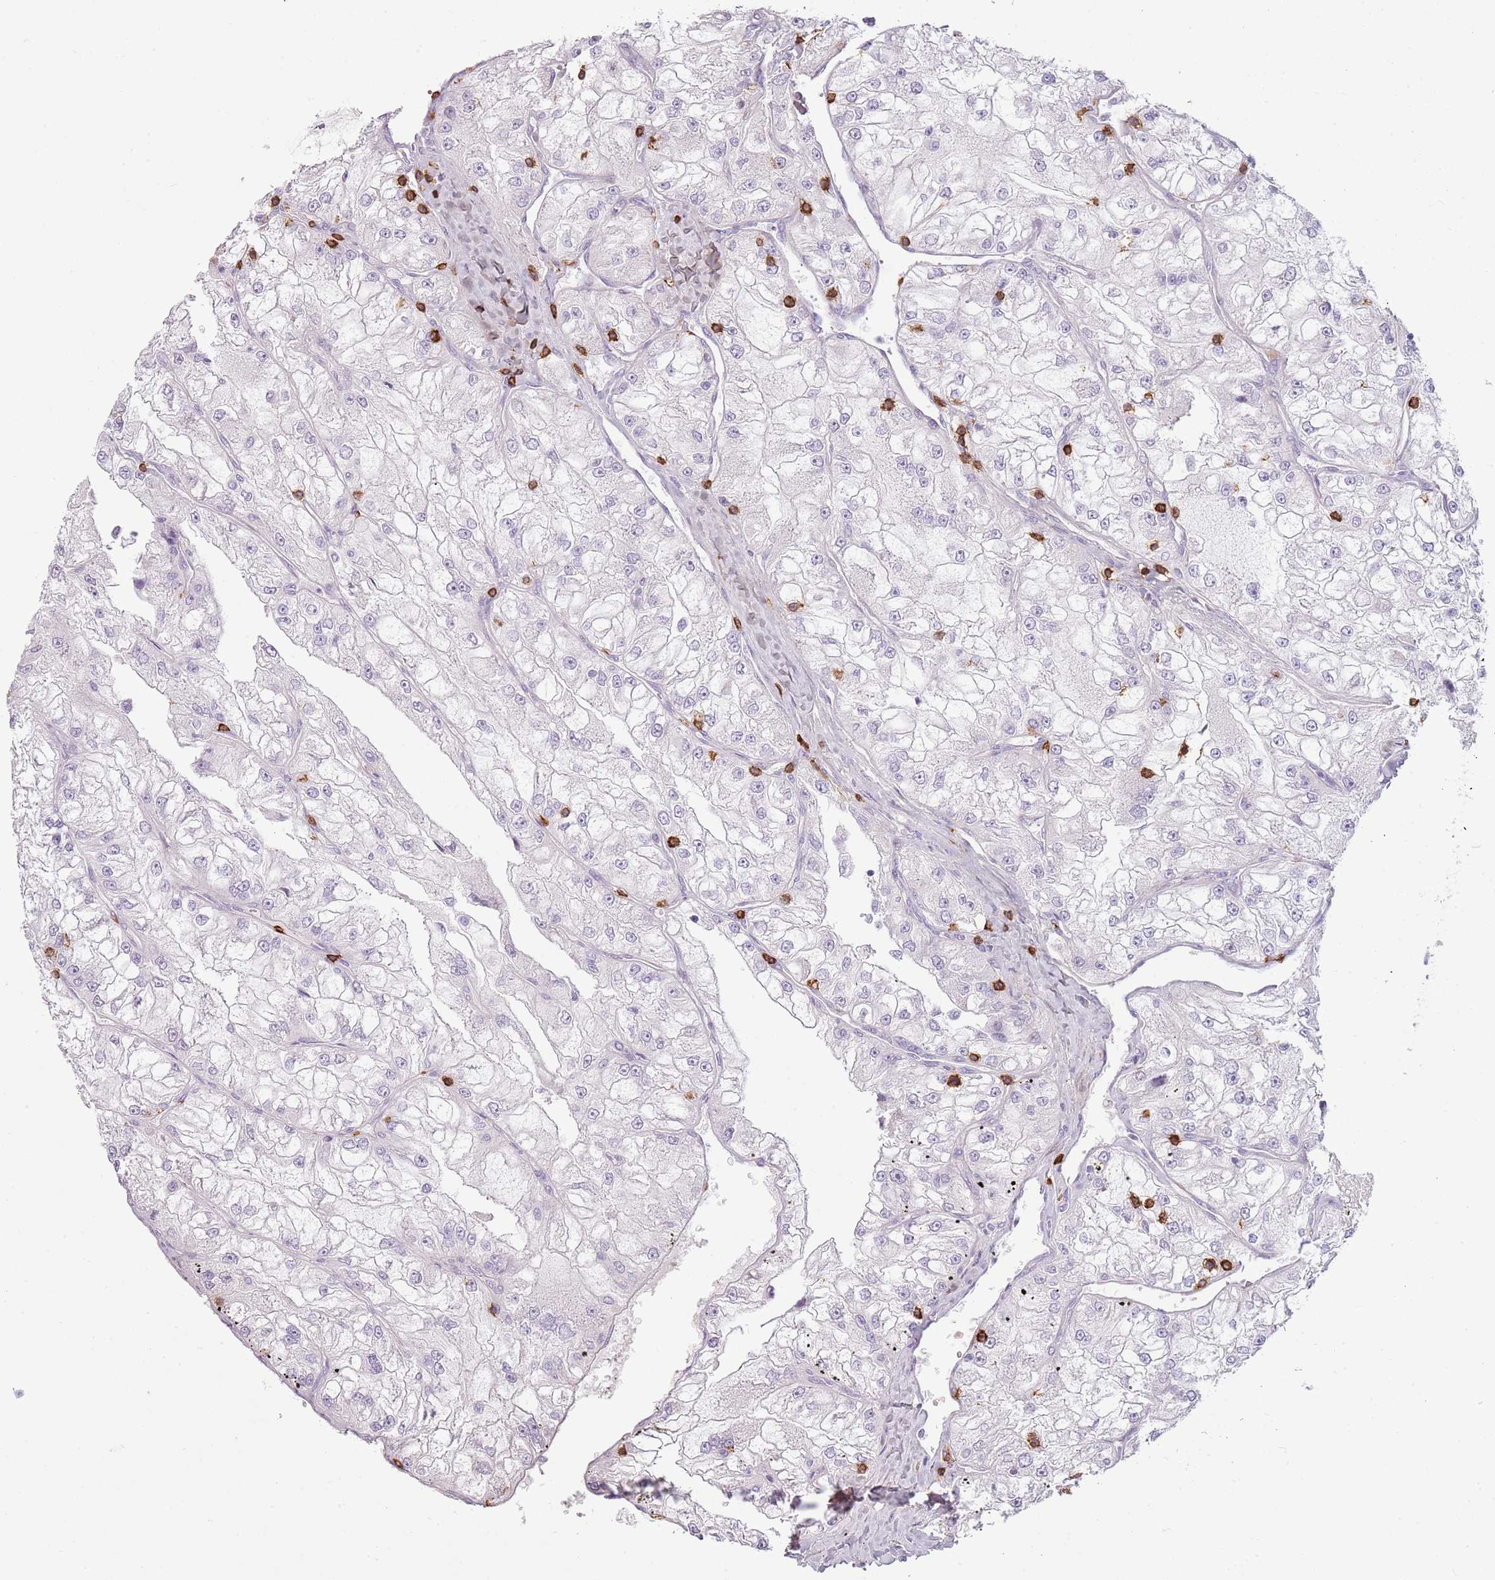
{"staining": {"intensity": "negative", "quantity": "none", "location": "none"}, "tissue": "renal cancer", "cell_type": "Tumor cells", "image_type": "cancer", "snomed": [{"axis": "morphology", "description": "Adenocarcinoma, NOS"}, {"axis": "topography", "description": "Kidney"}], "caption": "Protein analysis of renal cancer (adenocarcinoma) shows no significant positivity in tumor cells.", "gene": "ZNF583", "patient": {"sex": "female", "age": 72}}